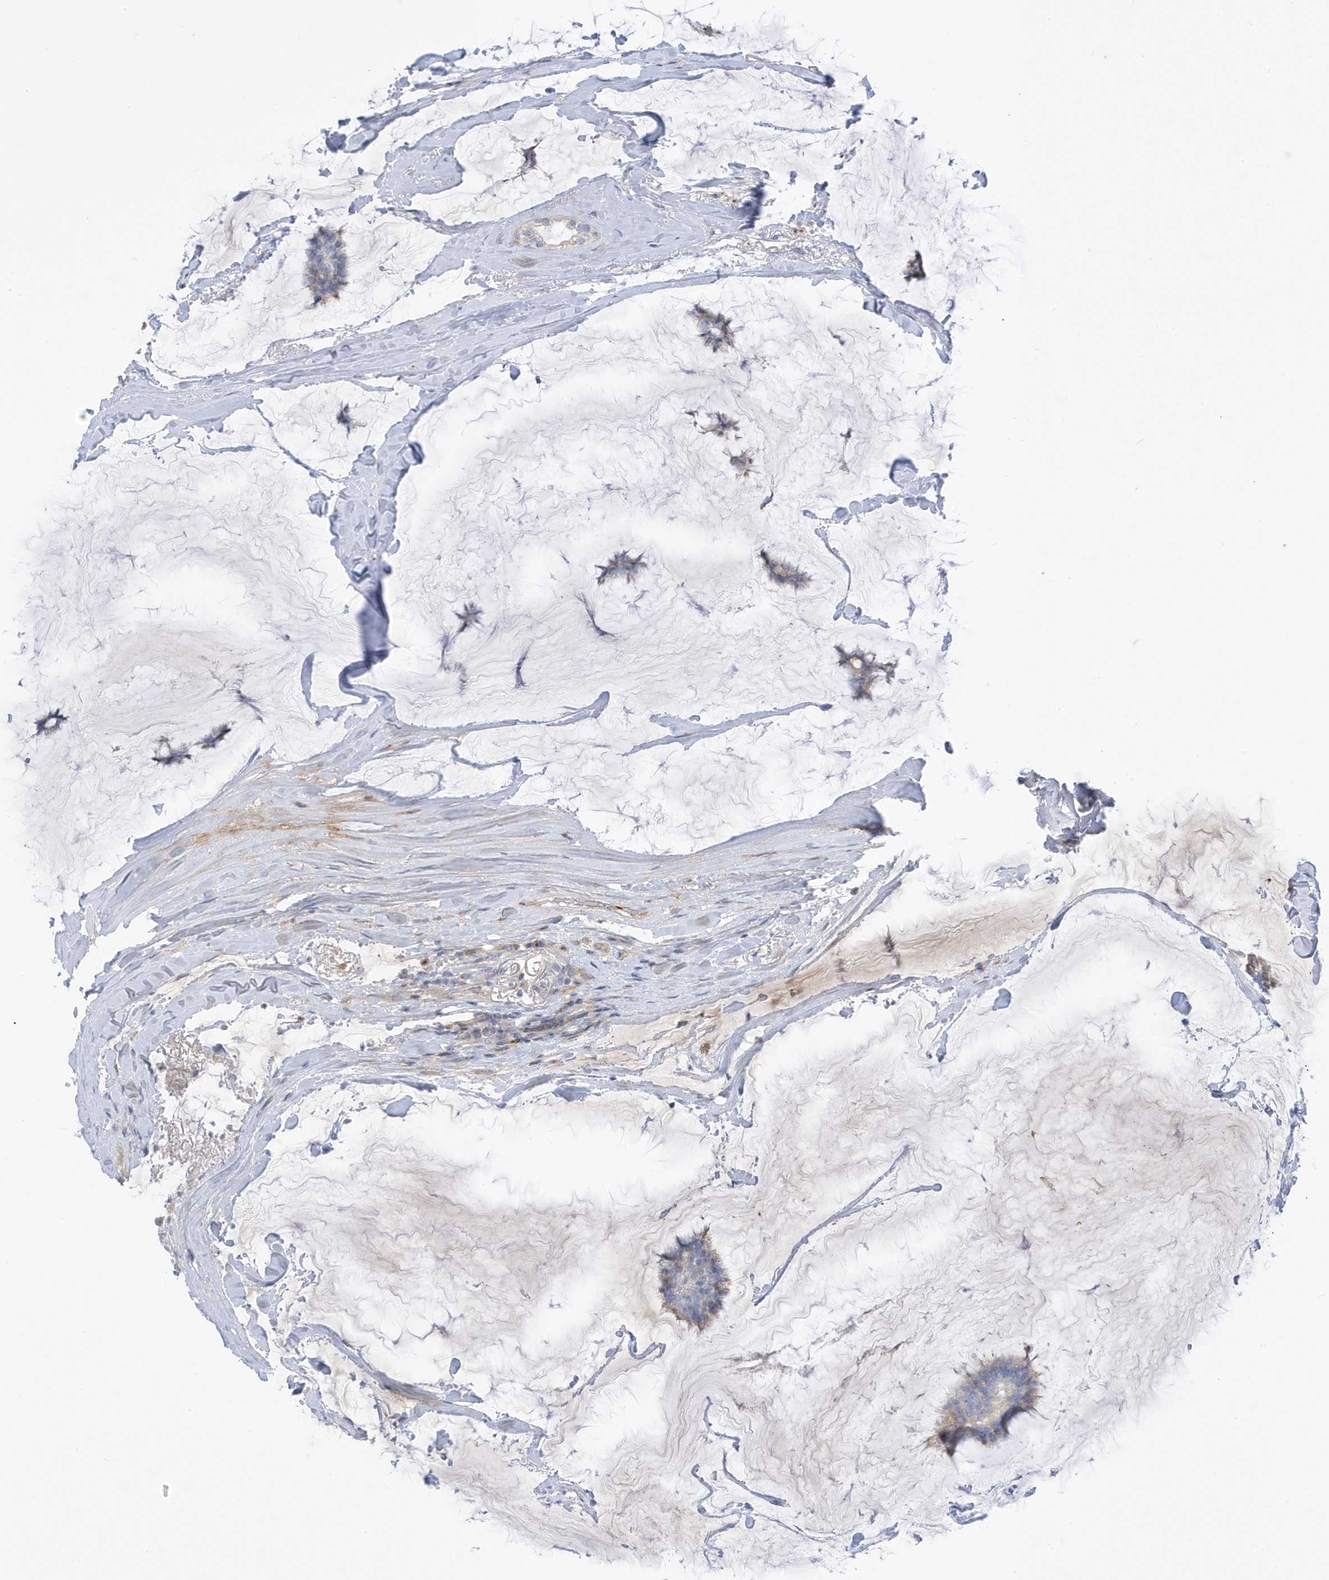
{"staining": {"intensity": "weak", "quantity": ">75%", "location": "cytoplasmic/membranous"}, "tissue": "breast cancer", "cell_type": "Tumor cells", "image_type": "cancer", "snomed": [{"axis": "morphology", "description": "Duct carcinoma"}, {"axis": "topography", "description": "Breast"}], "caption": "Protein staining of breast intraductal carcinoma tissue reveals weak cytoplasmic/membranous expression in approximately >75% of tumor cells.", "gene": "ATP13A5", "patient": {"sex": "female", "age": 93}}